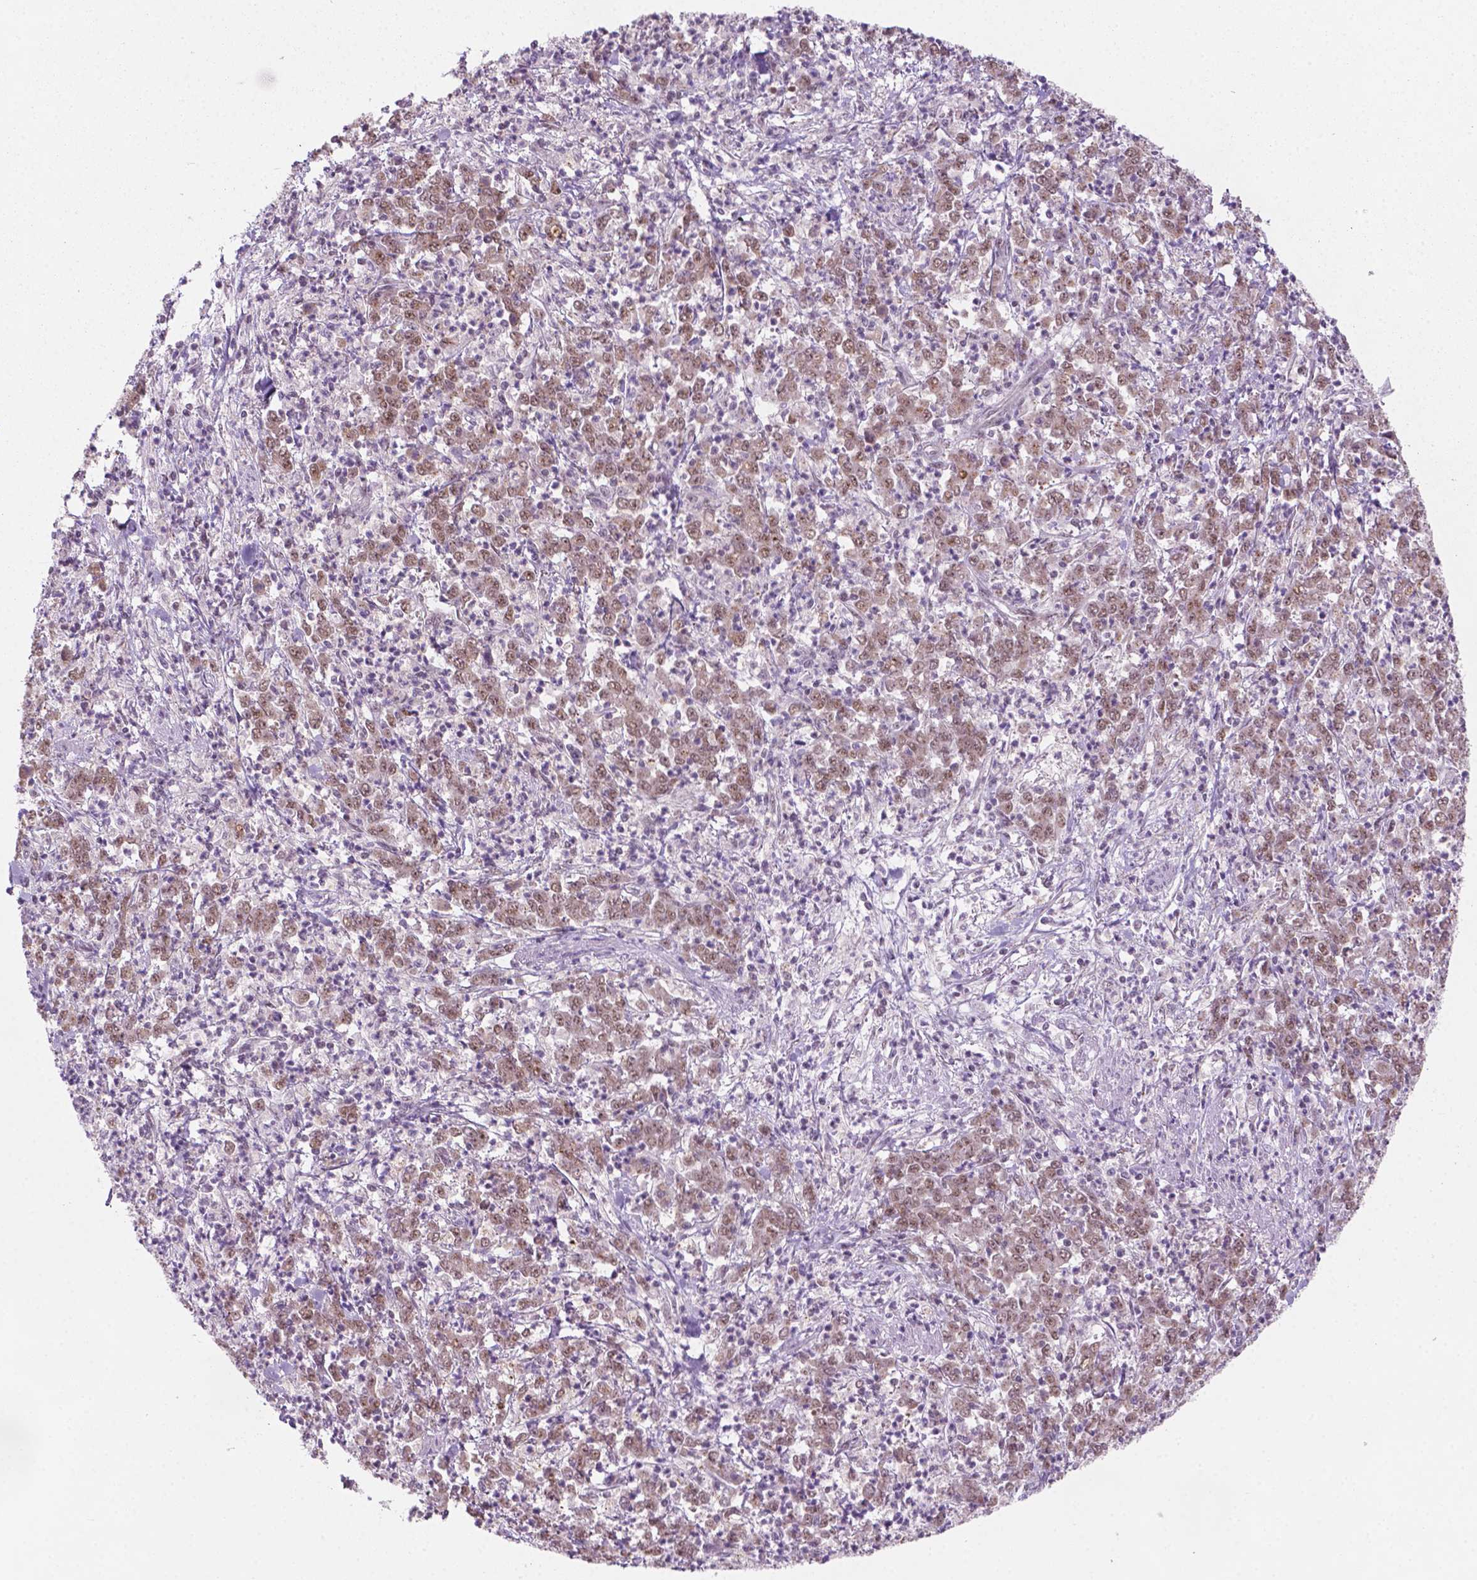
{"staining": {"intensity": "moderate", "quantity": ">75%", "location": "nuclear"}, "tissue": "stomach cancer", "cell_type": "Tumor cells", "image_type": "cancer", "snomed": [{"axis": "morphology", "description": "Adenocarcinoma, NOS"}, {"axis": "topography", "description": "Stomach, lower"}], "caption": "A brown stain highlights moderate nuclear positivity of a protein in stomach adenocarcinoma tumor cells.", "gene": "PHAX", "patient": {"sex": "female", "age": 71}}